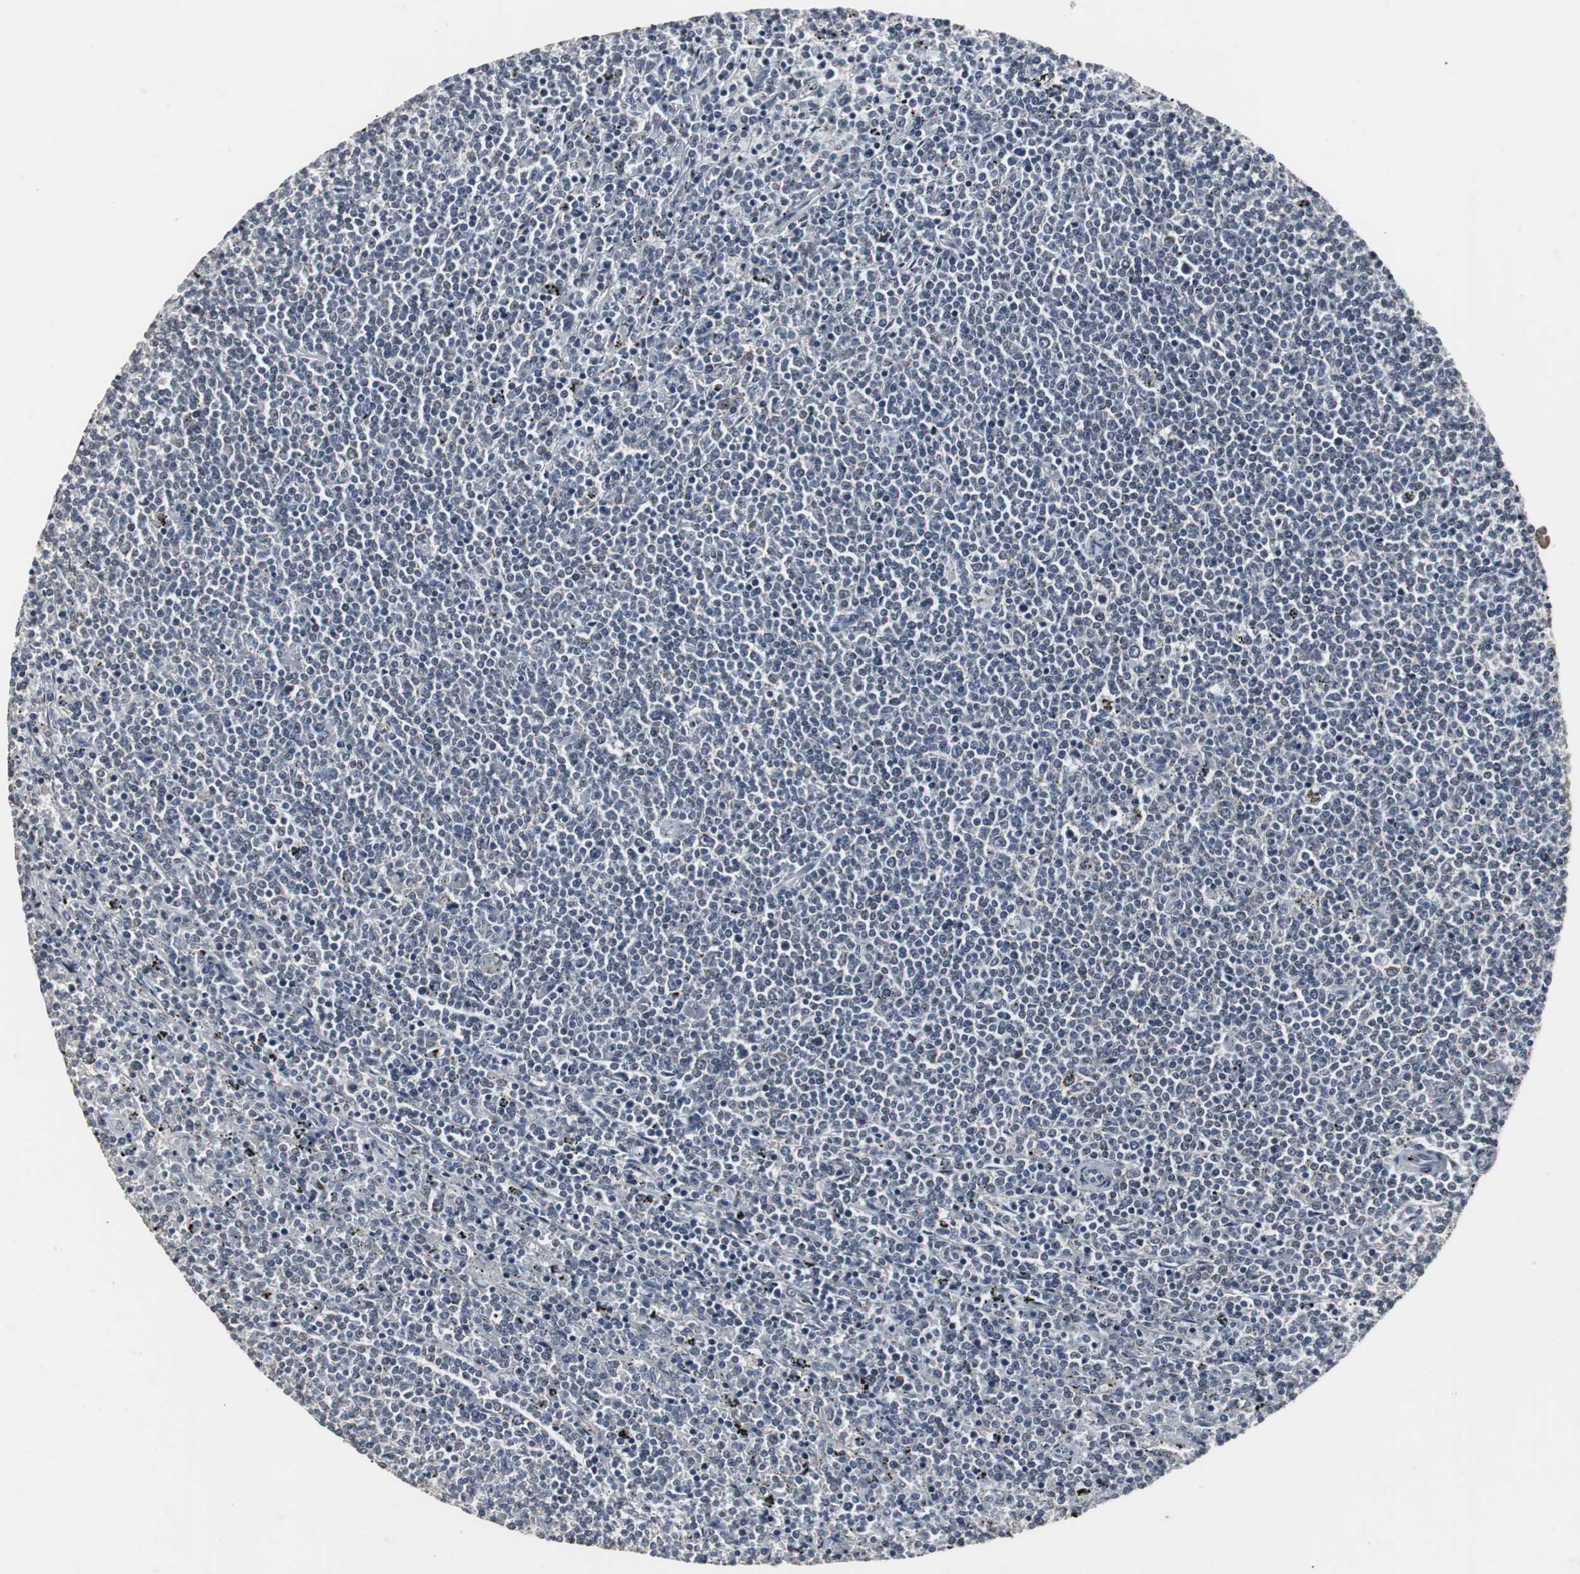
{"staining": {"intensity": "negative", "quantity": "none", "location": "none"}, "tissue": "lymphoma", "cell_type": "Tumor cells", "image_type": "cancer", "snomed": [{"axis": "morphology", "description": "Malignant lymphoma, non-Hodgkin's type, Low grade"}, {"axis": "topography", "description": "Spleen"}], "caption": "The IHC micrograph has no significant staining in tumor cells of malignant lymphoma, non-Hodgkin's type (low-grade) tissue.", "gene": "ACAA1", "patient": {"sex": "female", "age": 50}}